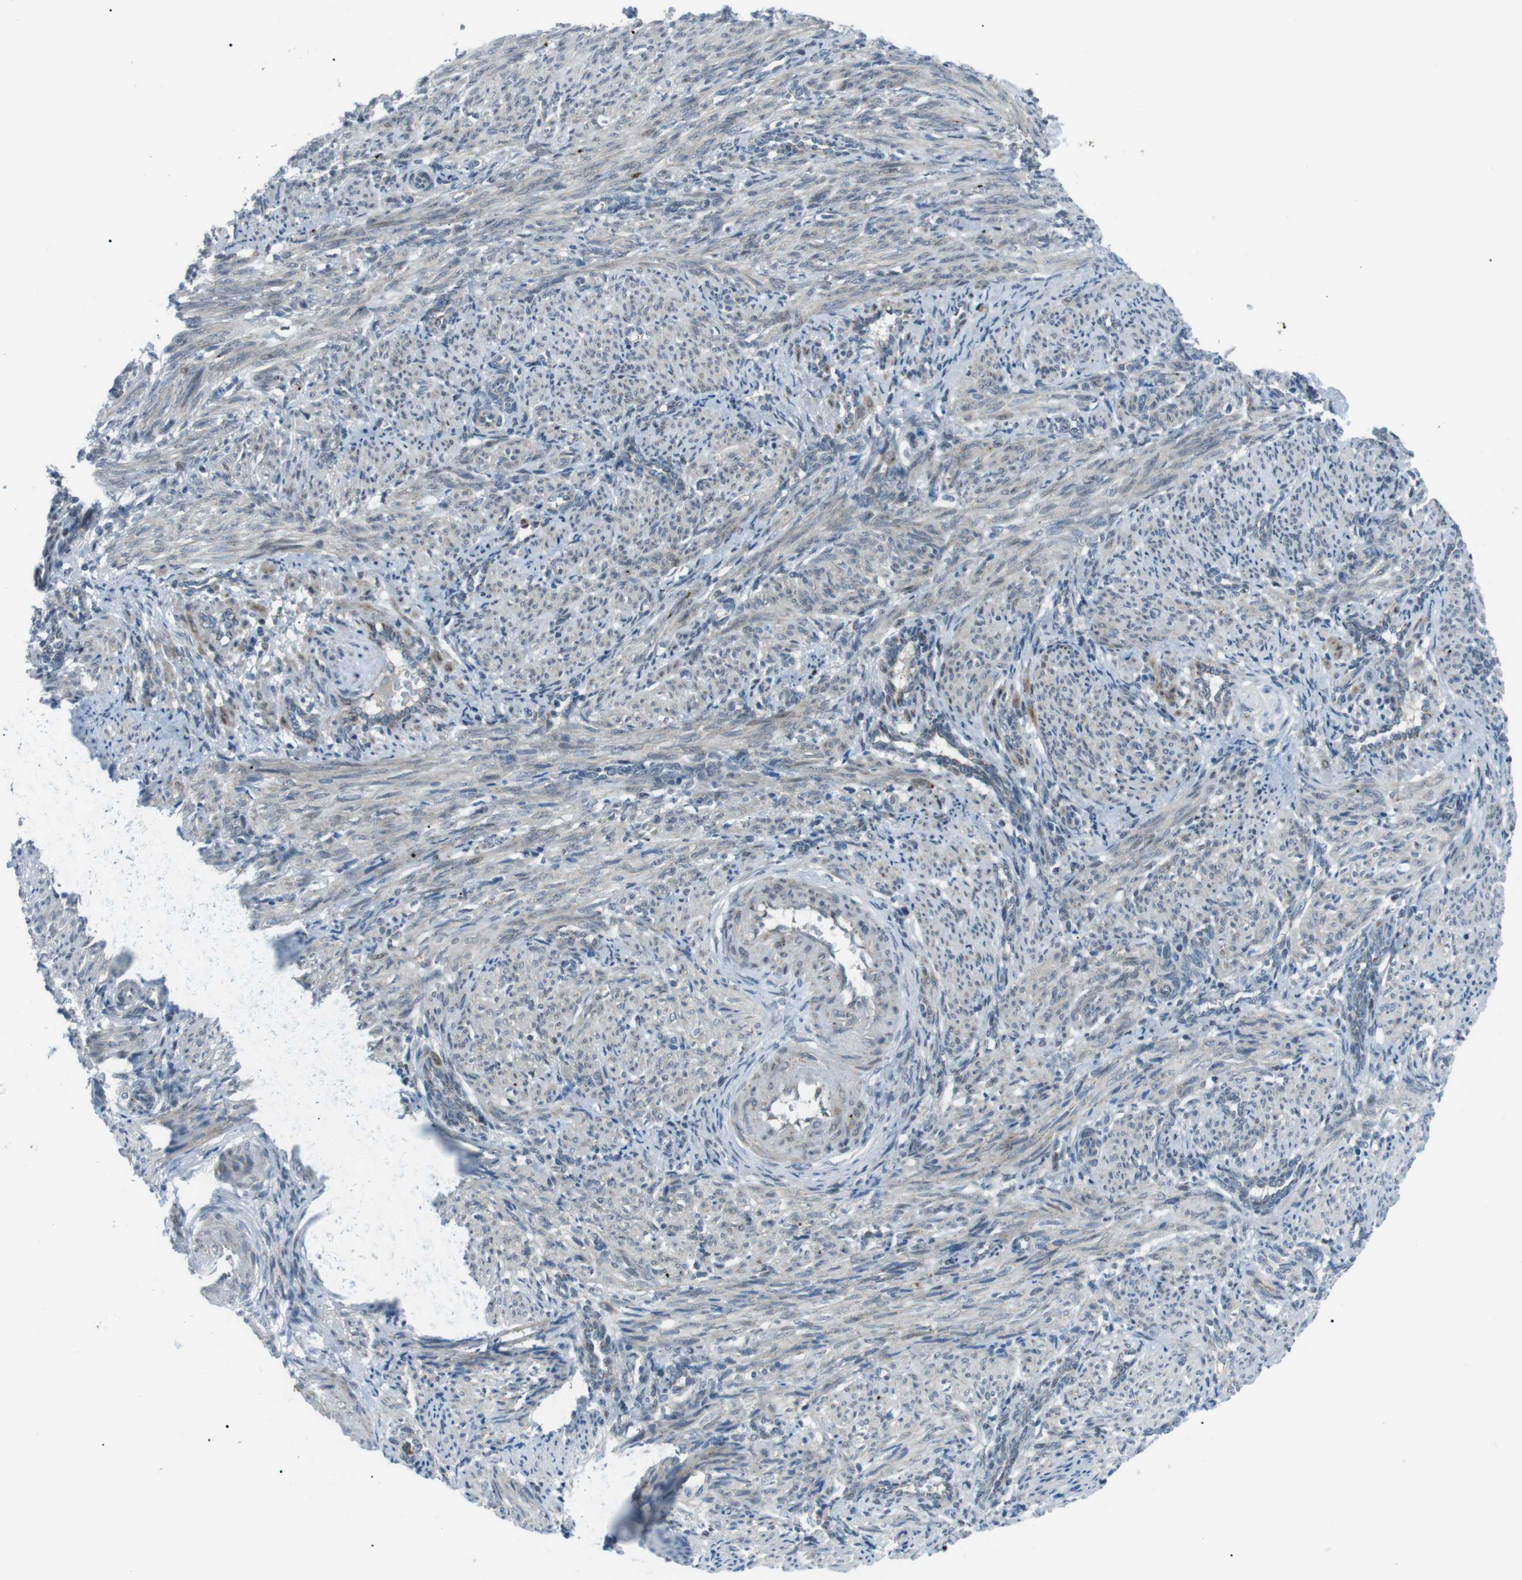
{"staining": {"intensity": "moderate", "quantity": ">75%", "location": "cytoplasmic/membranous"}, "tissue": "smooth muscle", "cell_type": "Smooth muscle cells", "image_type": "normal", "snomed": [{"axis": "morphology", "description": "Normal tissue, NOS"}, {"axis": "topography", "description": "Endometrium"}], "caption": "This image shows normal smooth muscle stained with immunohistochemistry (IHC) to label a protein in brown. The cytoplasmic/membranous of smooth muscle cells show moderate positivity for the protein. Nuclei are counter-stained blue.", "gene": "ARID5B", "patient": {"sex": "female", "age": 33}}